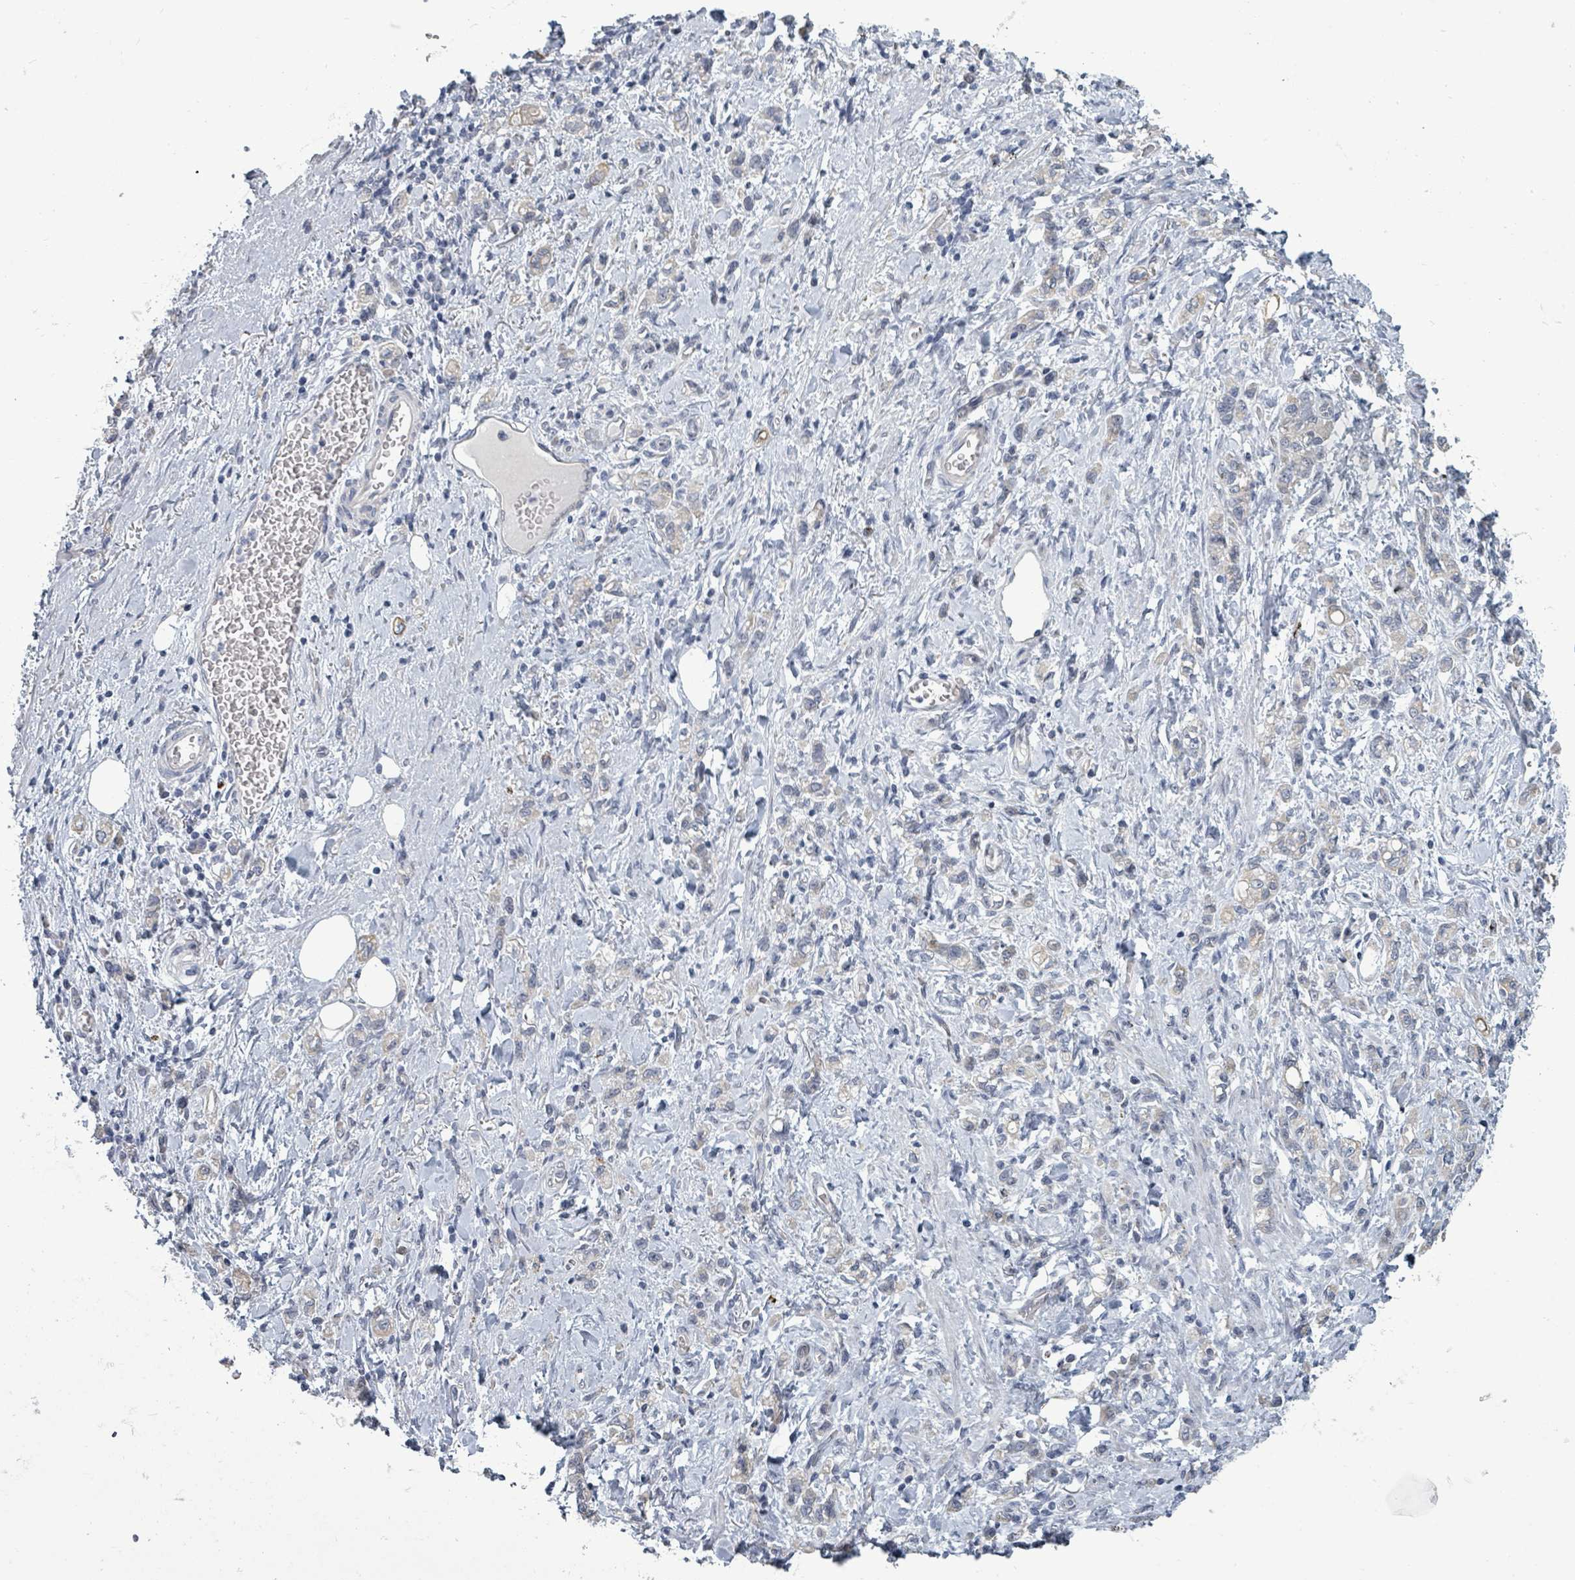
{"staining": {"intensity": "negative", "quantity": "none", "location": "none"}, "tissue": "stomach cancer", "cell_type": "Tumor cells", "image_type": "cancer", "snomed": [{"axis": "morphology", "description": "Adenocarcinoma, NOS"}, {"axis": "topography", "description": "Stomach"}], "caption": "Tumor cells show no significant protein staining in stomach cancer. (DAB immunohistochemistry (IHC) with hematoxylin counter stain).", "gene": "ASB12", "patient": {"sex": "male", "age": 77}}